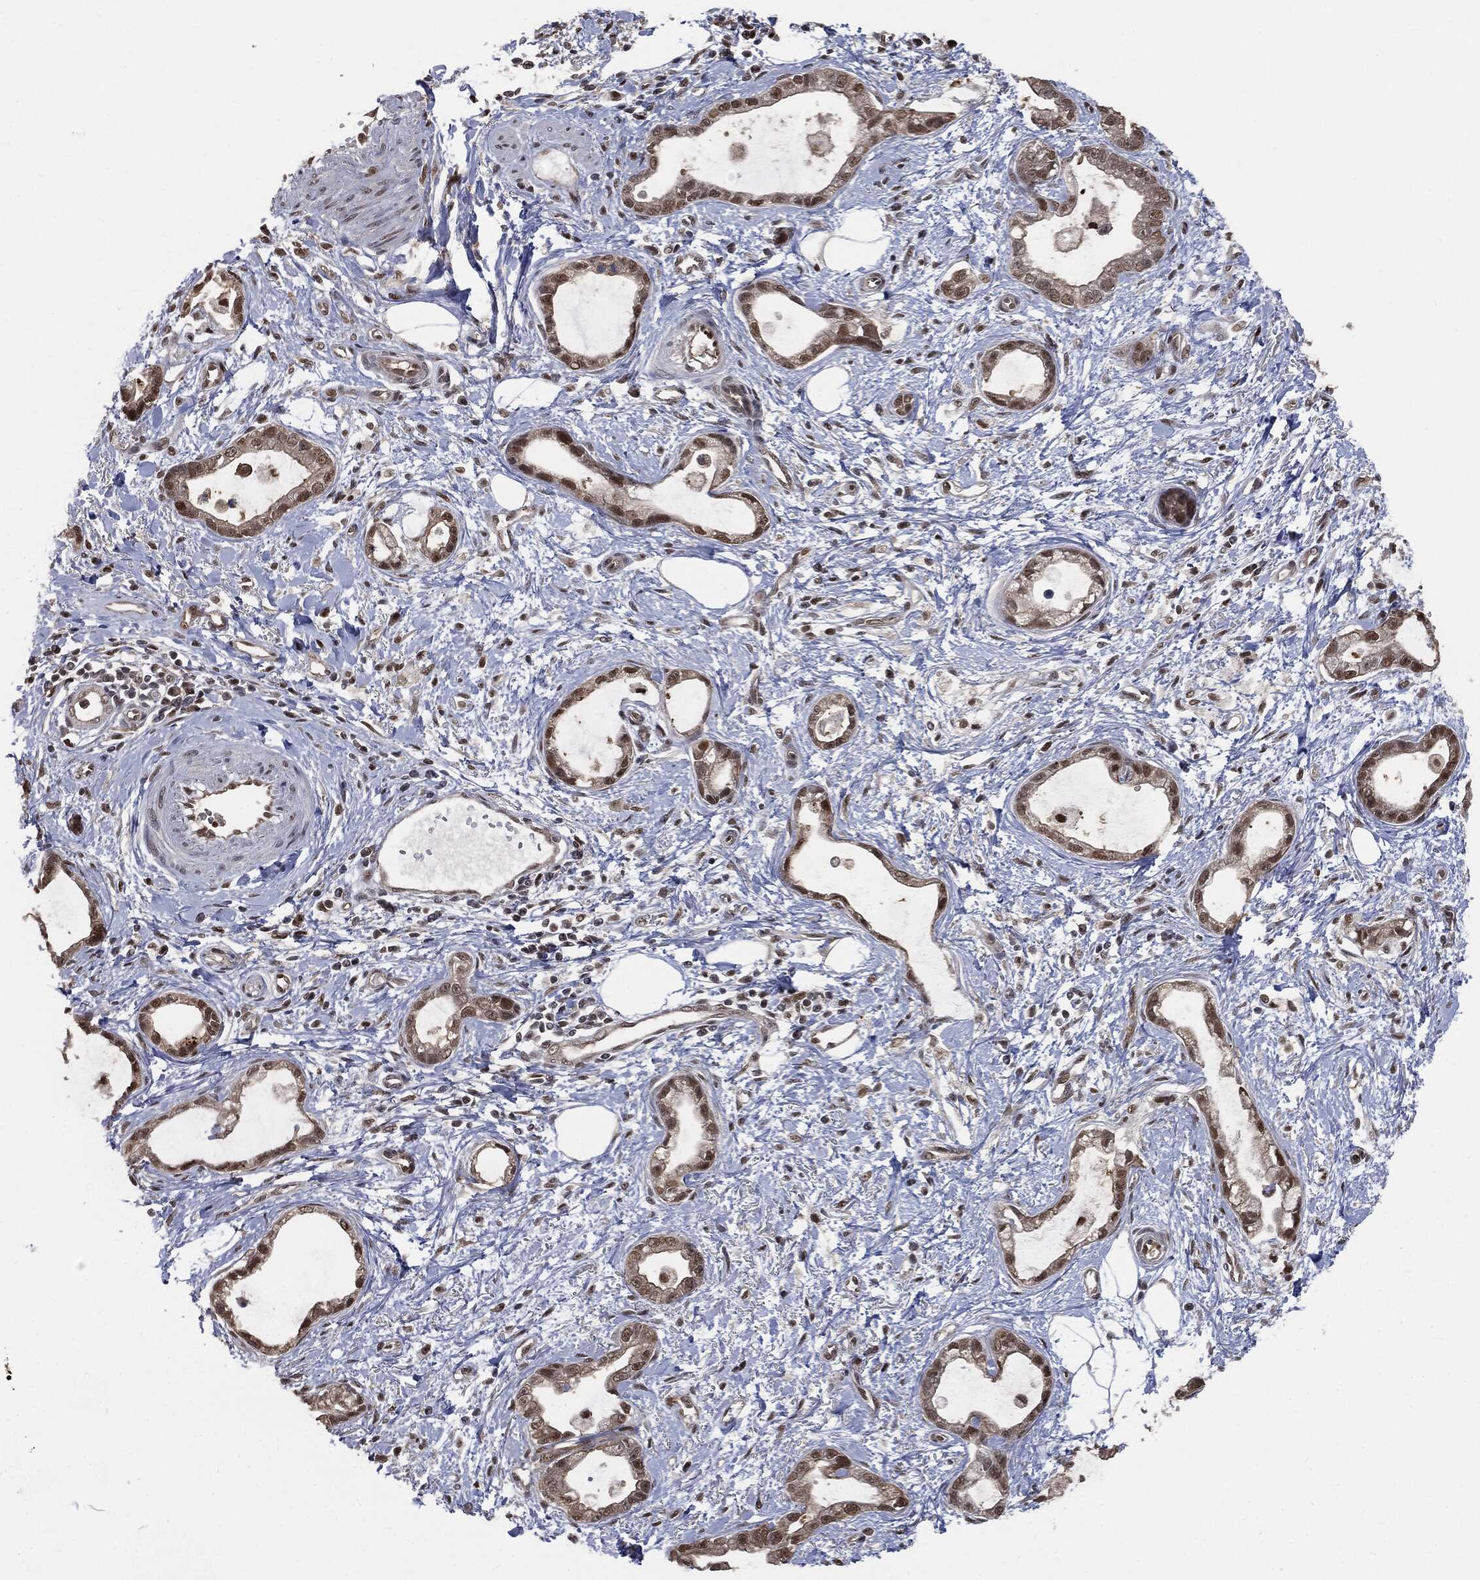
{"staining": {"intensity": "strong", "quantity": "25%-75%", "location": "nuclear"}, "tissue": "stomach cancer", "cell_type": "Tumor cells", "image_type": "cancer", "snomed": [{"axis": "morphology", "description": "Adenocarcinoma, NOS"}, {"axis": "topography", "description": "Stomach"}], "caption": "The micrograph displays a brown stain indicating the presence of a protein in the nuclear of tumor cells in adenocarcinoma (stomach).", "gene": "SHLD2", "patient": {"sex": "male", "age": 55}}